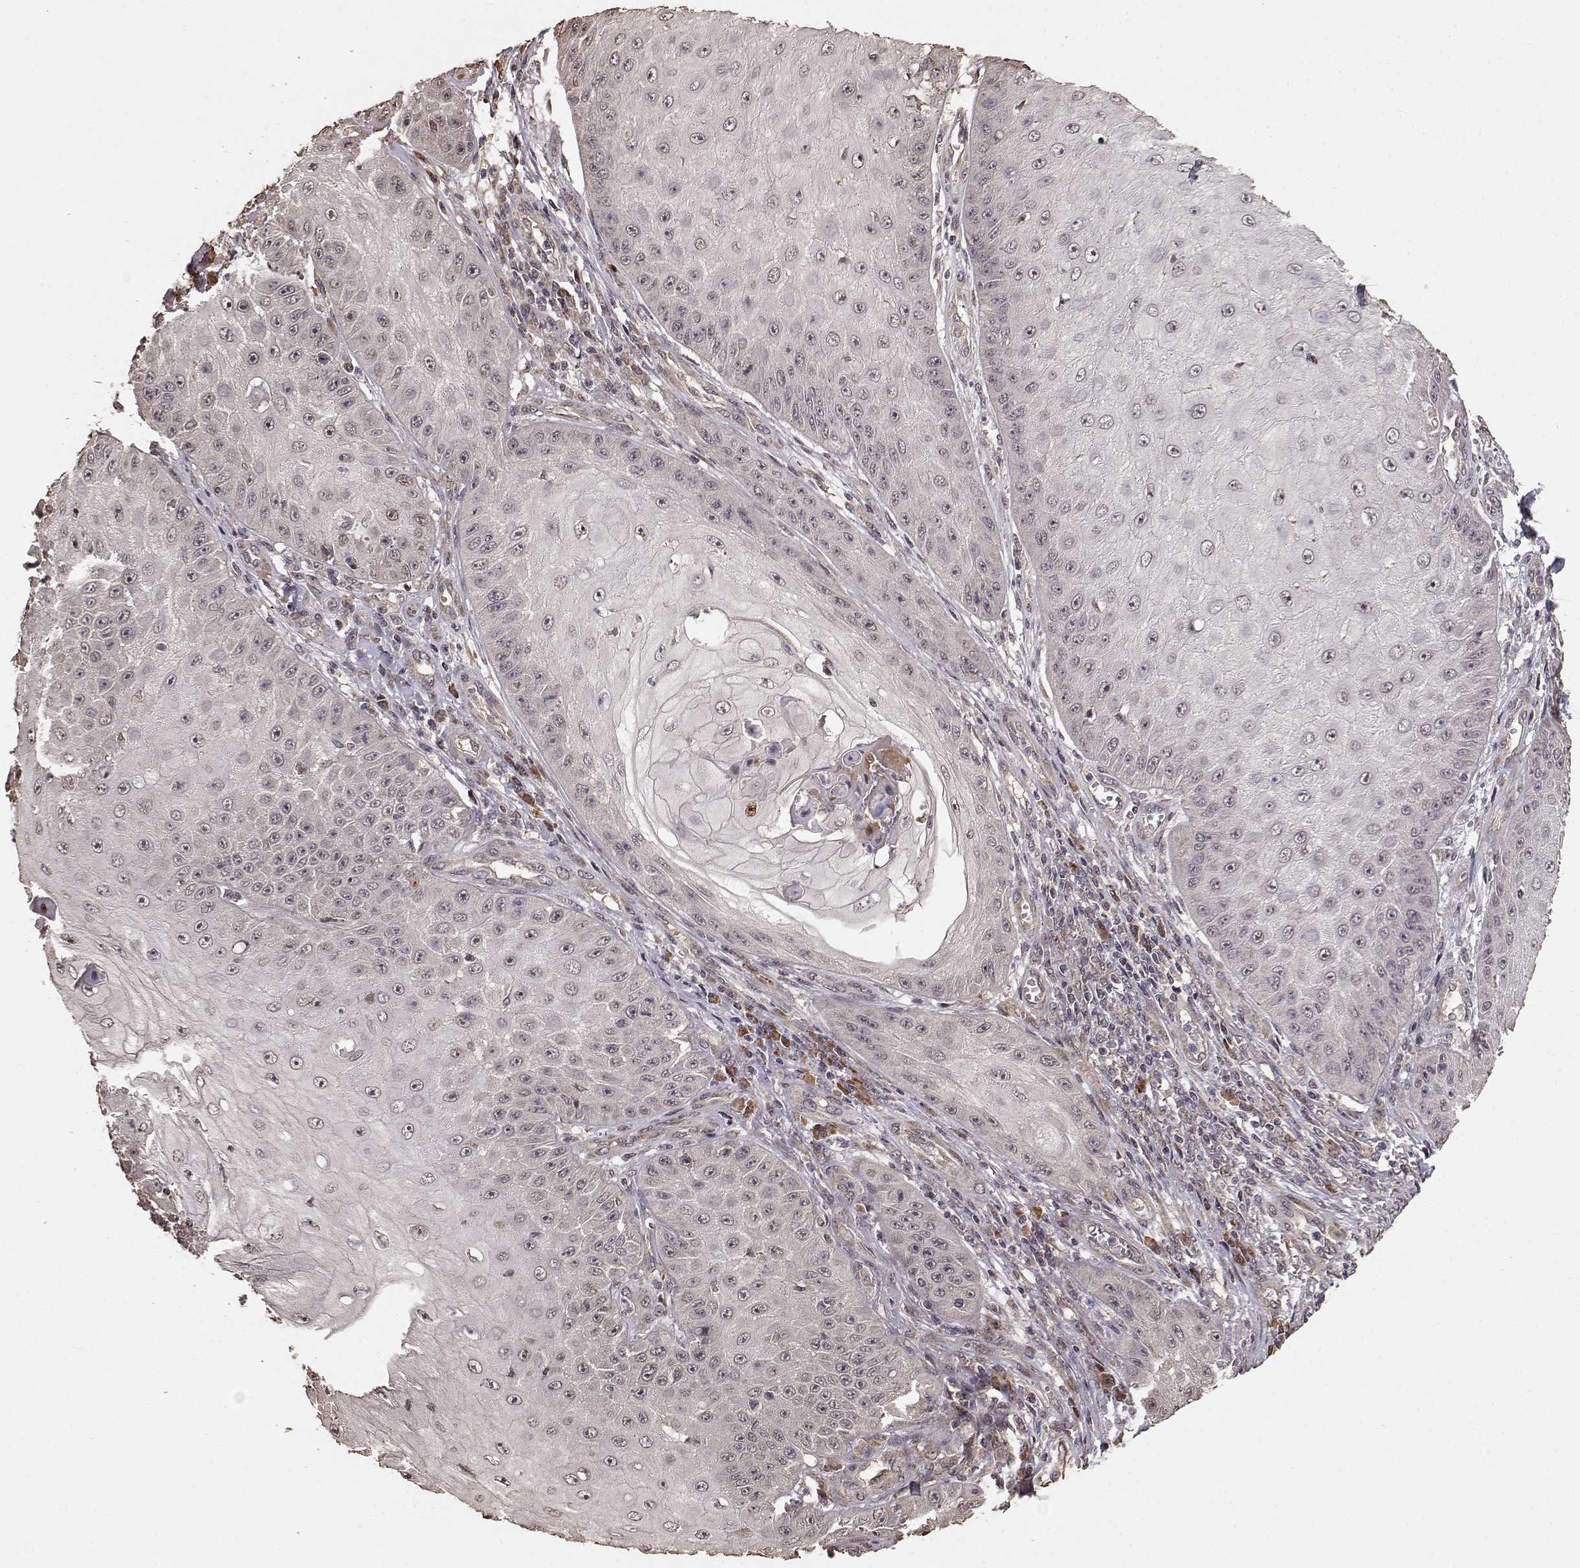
{"staining": {"intensity": "weak", "quantity": "<25%", "location": "cytoplasmic/membranous"}, "tissue": "skin cancer", "cell_type": "Tumor cells", "image_type": "cancer", "snomed": [{"axis": "morphology", "description": "Squamous cell carcinoma, NOS"}, {"axis": "topography", "description": "Skin"}], "caption": "Immunohistochemical staining of human skin cancer (squamous cell carcinoma) exhibits no significant positivity in tumor cells.", "gene": "USP15", "patient": {"sex": "male", "age": 70}}